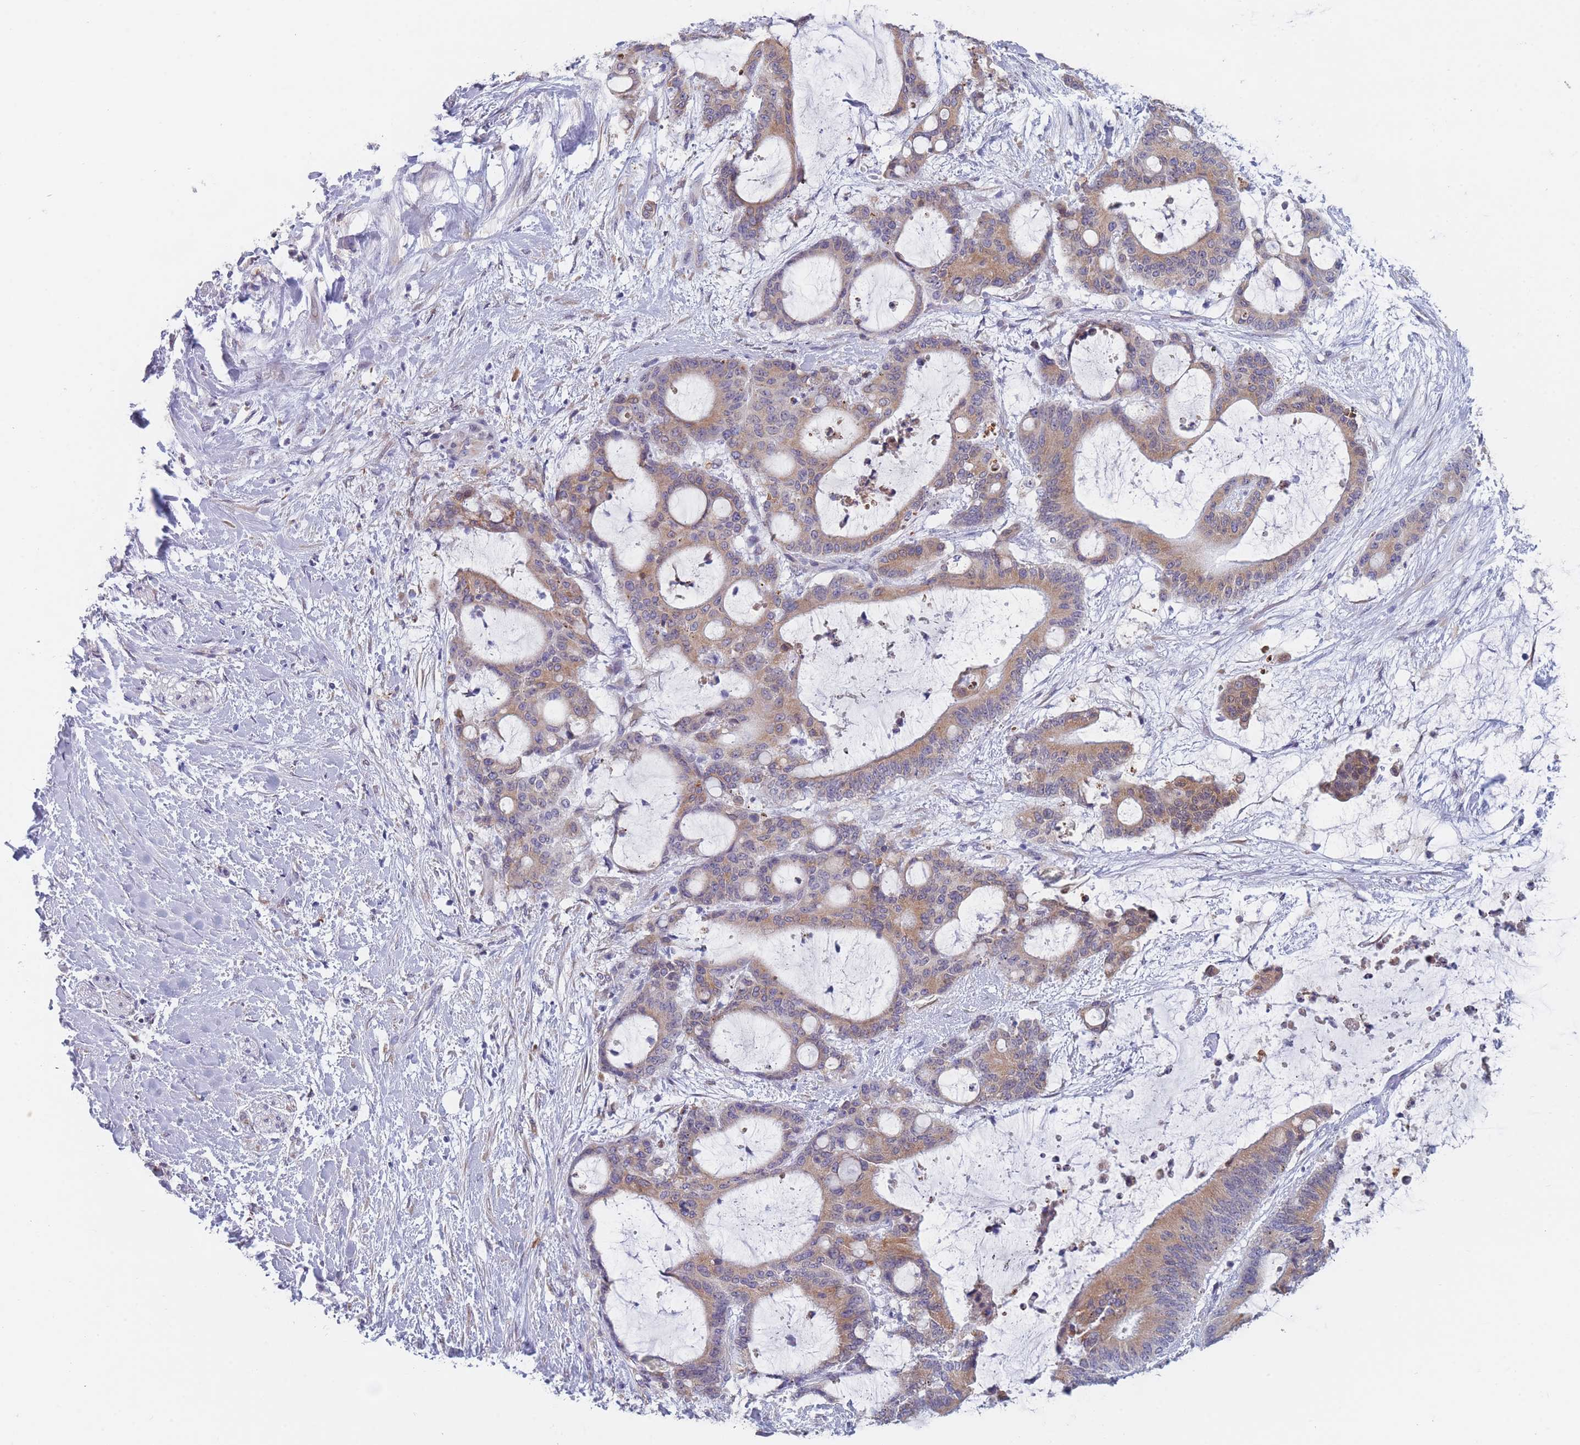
{"staining": {"intensity": "moderate", "quantity": "25%-75%", "location": "cytoplasmic/membranous"}, "tissue": "liver cancer", "cell_type": "Tumor cells", "image_type": "cancer", "snomed": [{"axis": "morphology", "description": "Normal tissue, NOS"}, {"axis": "morphology", "description": "Cholangiocarcinoma"}, {"axis": "topography", "description": "Liver"}, {"axis": "topography", "description": "Peripheral nerve tissue"}], "caption": "Immunohistochemical staining of liver cholangiocarcinoma reveals medium levels of moderate cytoplasmic/membranous expression in about 25%-75% of tumor cells. Using DAB (brown) and hematoxylin (blue) stains, captured at high magnification using brightfield microscopy.", "gene": "TMED10", "patient": {"sex": "female", "age": 73}}